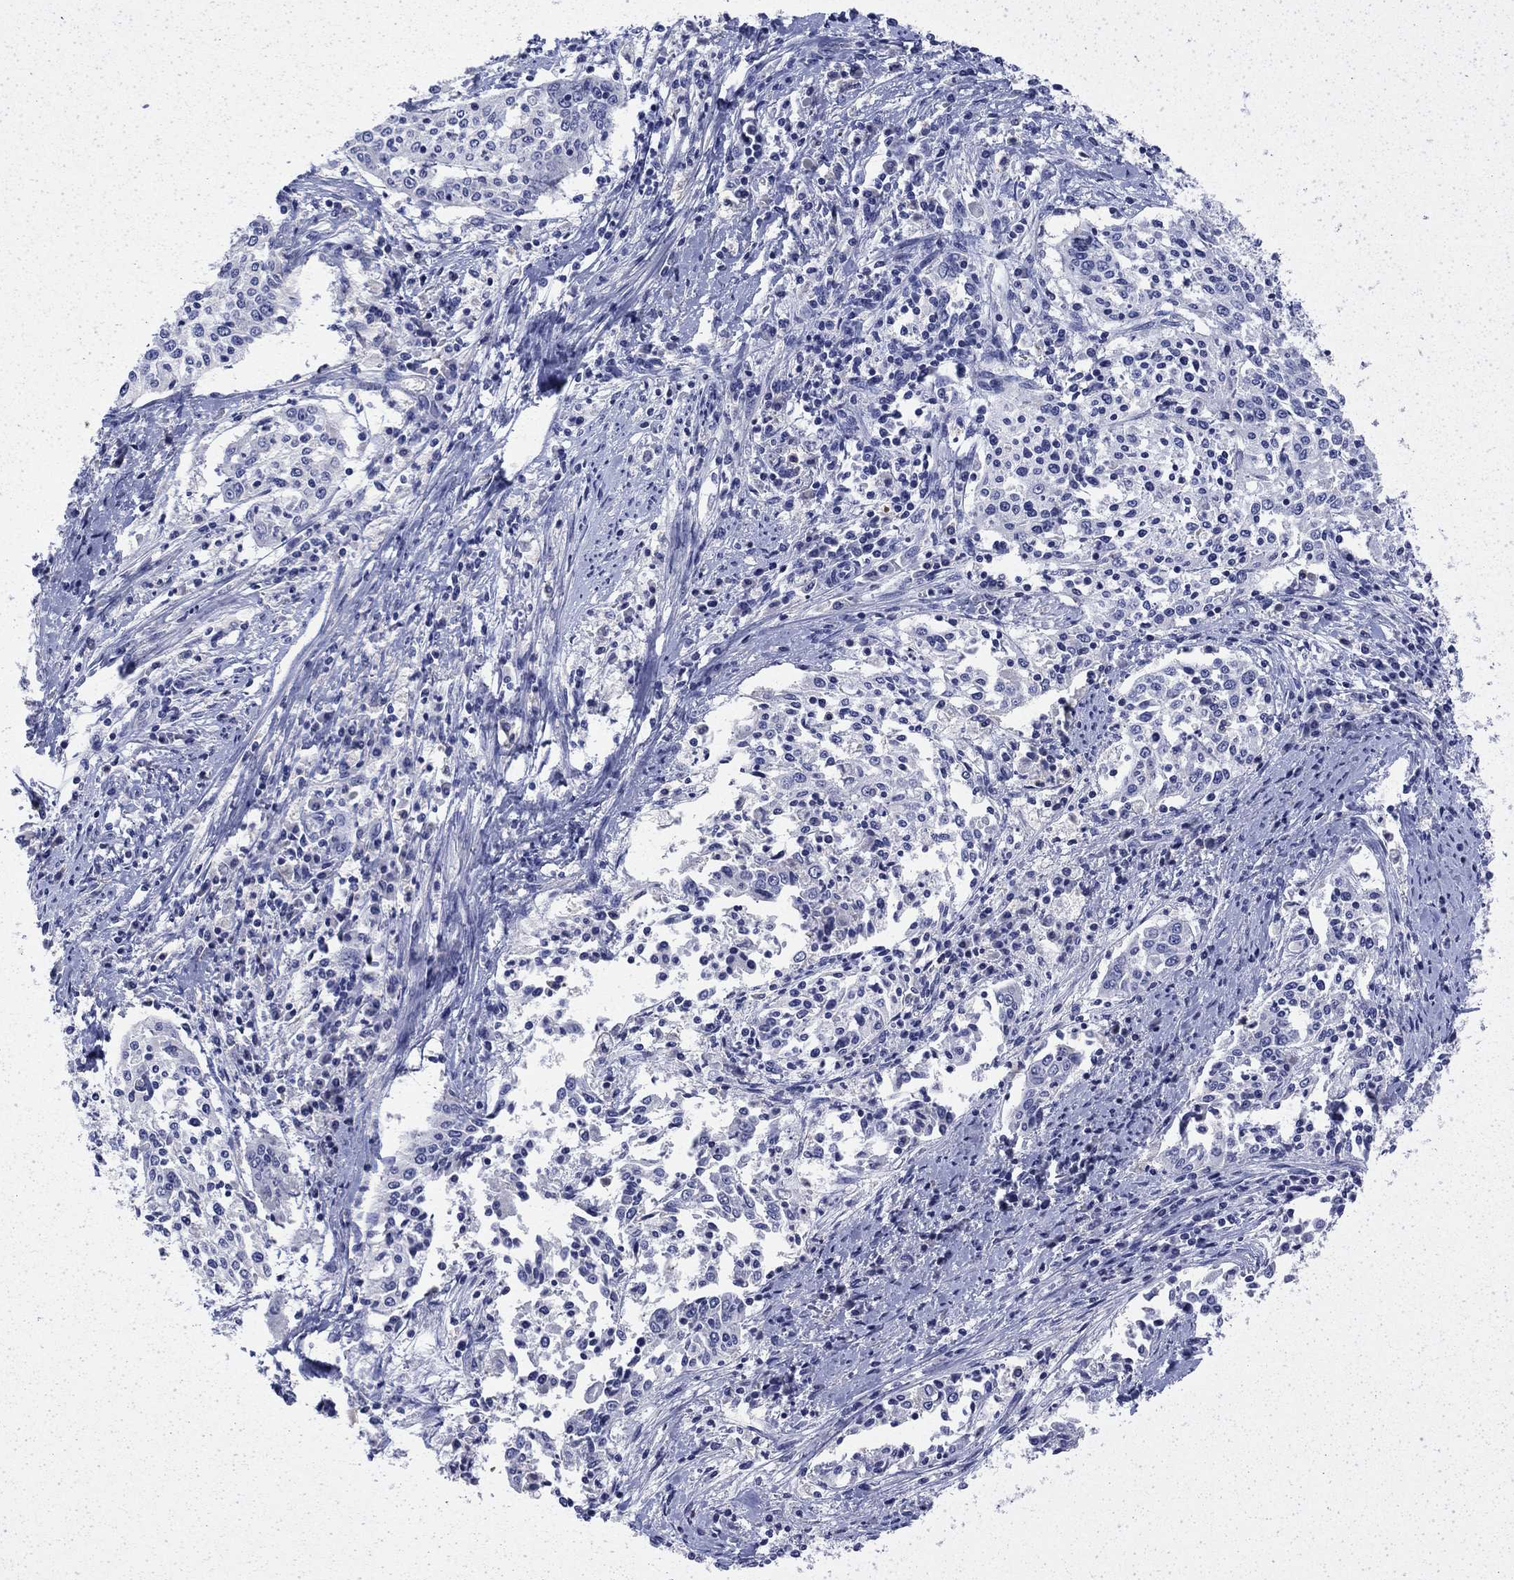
{"staining": {"intensity": "negative", "quantity": "none", "location": "none"}, "tissue": "cervical cancer", "cell_type": "Tumor cells", "image_type": "cancer", "snomed": [{"axis": "morphology", "description": "Squamous cell carcinoma, NOS"}, {"axis": "topography", "description": "Cervix"}], "caption": "This is an IHC photomicrograph of human cervical squamous cell carcinoma. There is no positivity in tumor cells.", "gene": "ENPP6", "patient": {"sex": "female", "age": 41}}